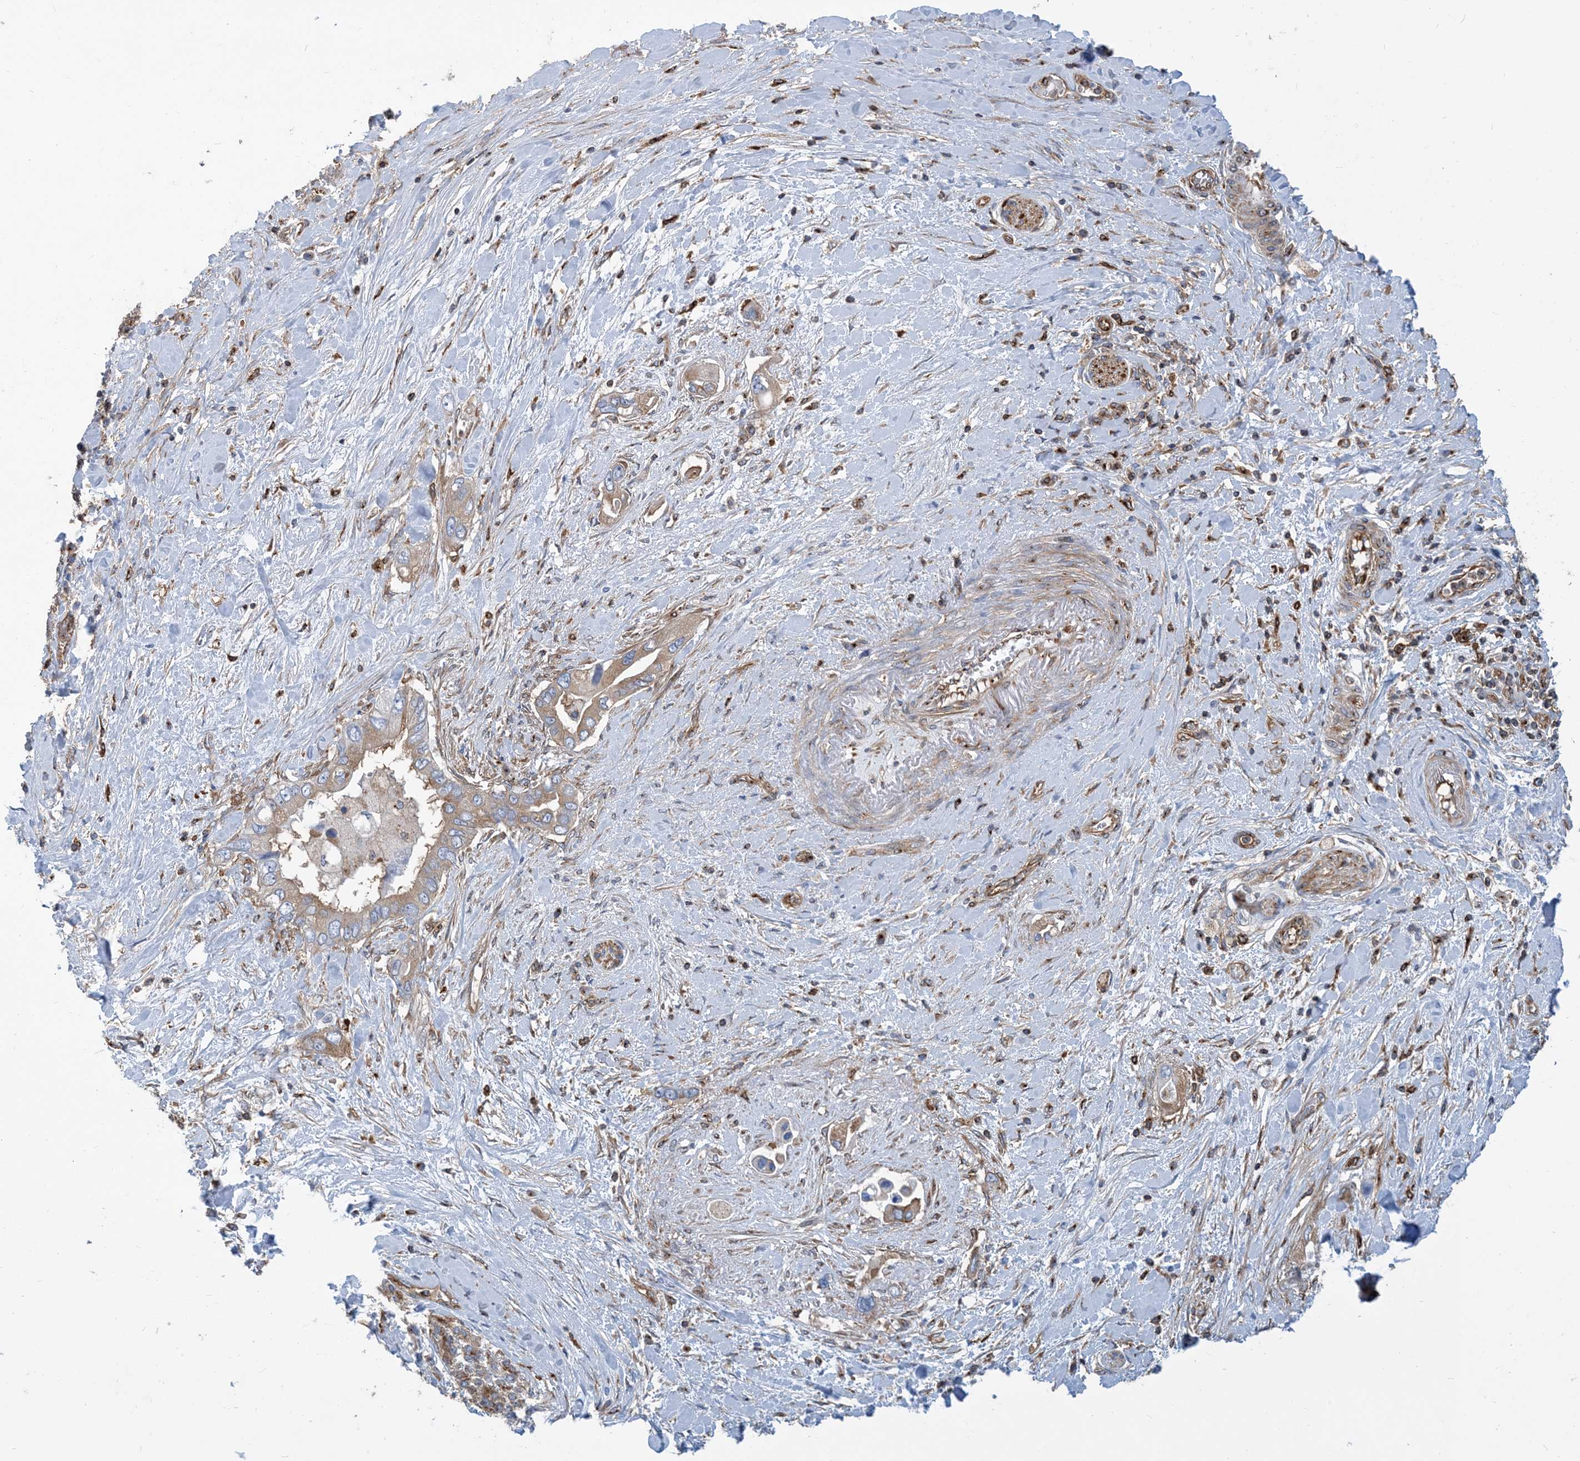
{"staining": {"intensity": "moderate", "quantity": "25%-75%", "location": "cytoplasmic/membranous"}, "tissue": "pancreatic cancer", "cell_type": "Tumor cells", "image_type": "cancer", "snomed": [{"axis": "morphology", "description": "Inflammation, NOS"}, {"axis": "morphology", "description": "Adenocarcinoma, NOS"}, {"axis": "topography", "description": "Pancreas"}], "caption": "Human pancreatic cancer stained with a protein marker exhibits moderate staining in tumor cells.", "gene": "DYNC1LI1", "patient": {"sex": "female", "age": 56}}